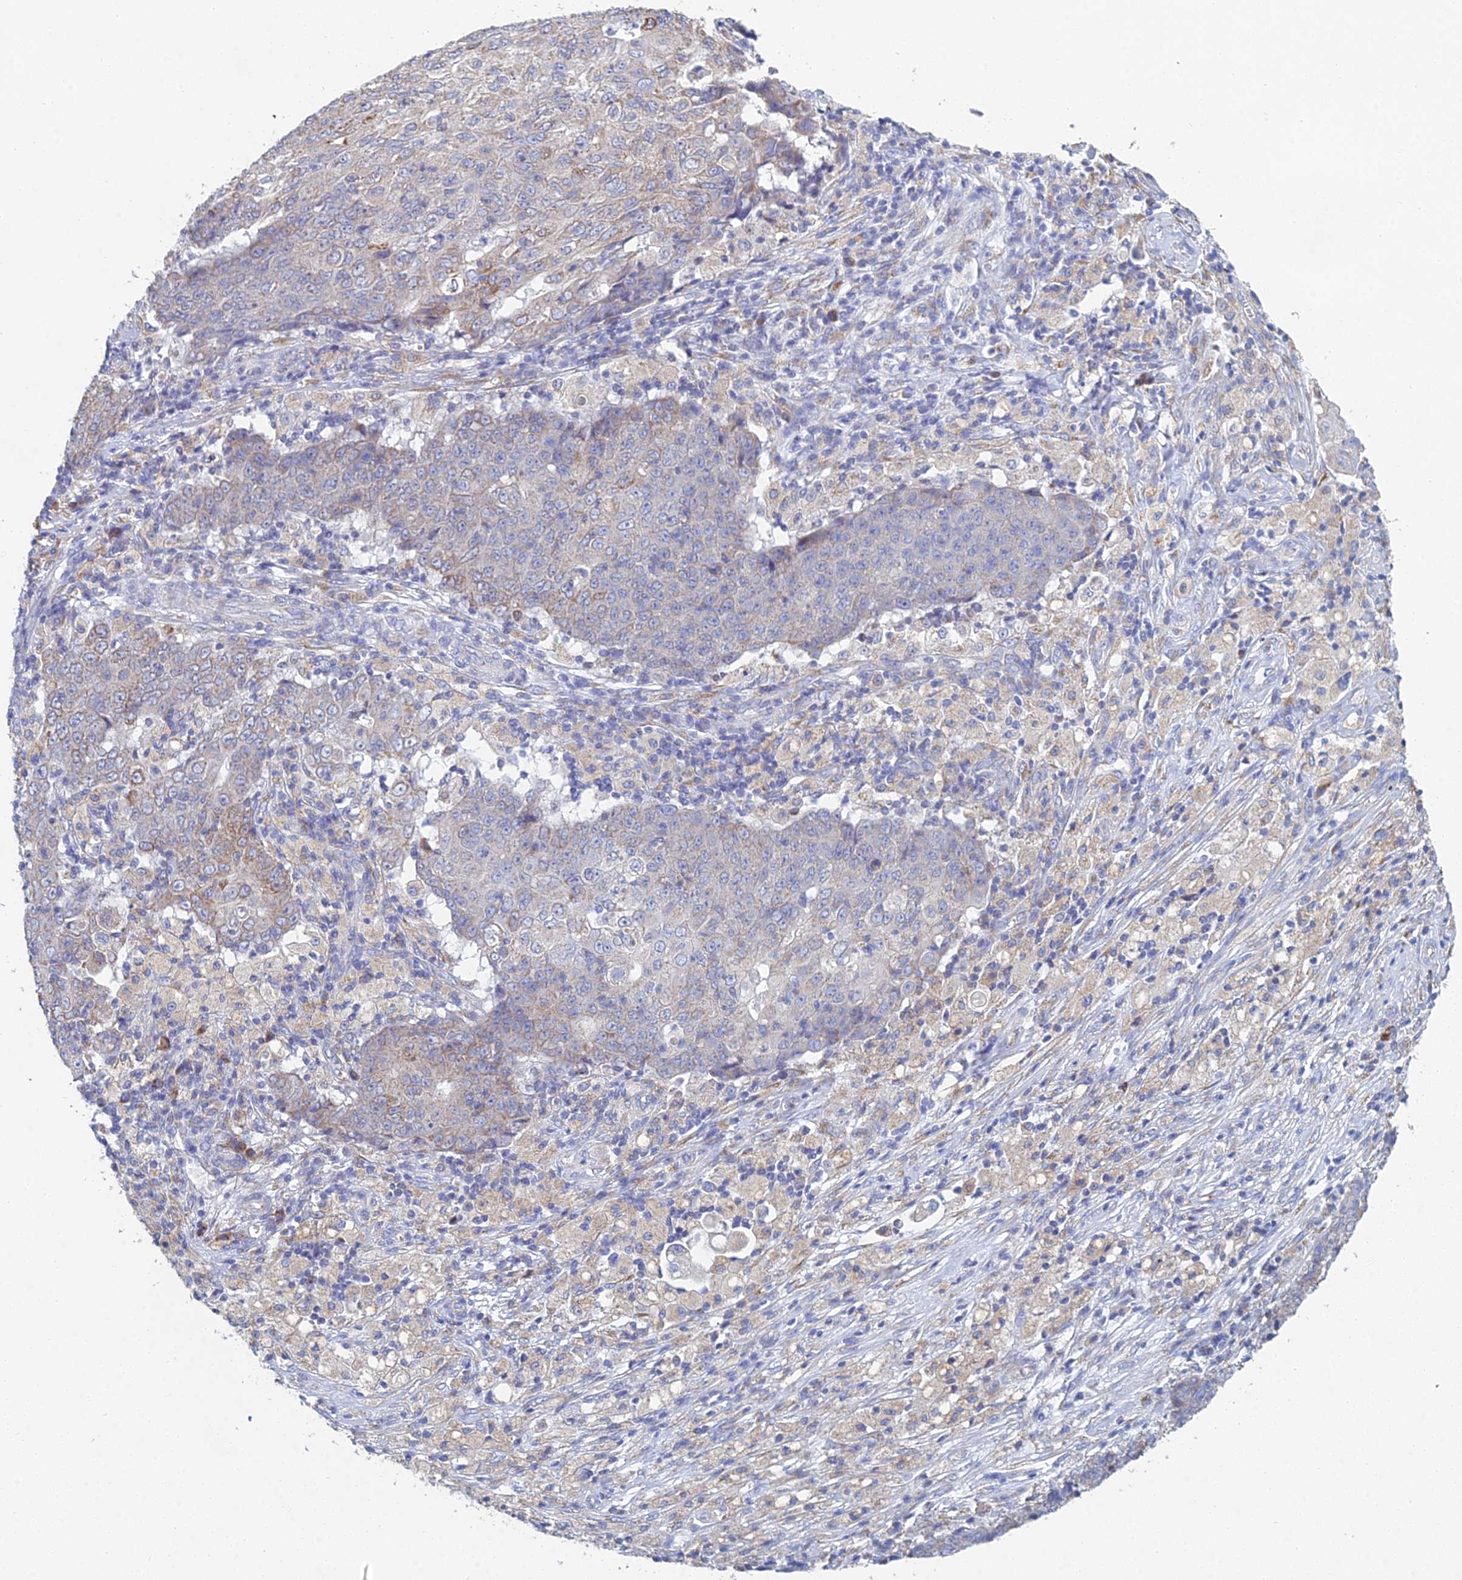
{"staining": {"intensity": "weak", "quantity": "25%-75%", "location": "cytoplasmic/membranous"}, "tissue": "ovarian cancer", "cell_type": "Tumor cells", "image_type": "cancer", "snomed": [{"axis": "morphology", "description": "Carcinoma, endometroid"}, {"axis": "topography", "description": "Ovary"}], "caption": "Weak cytoplasmic/membranous protein staining is appreciated in about 25%-75% of tumor cells in ovarian cancer. The protein is shown in brown color, while the nuclei are stained blue.", "gene": "CRACR2B", "patient": {"sex": "female", "age": 42}}